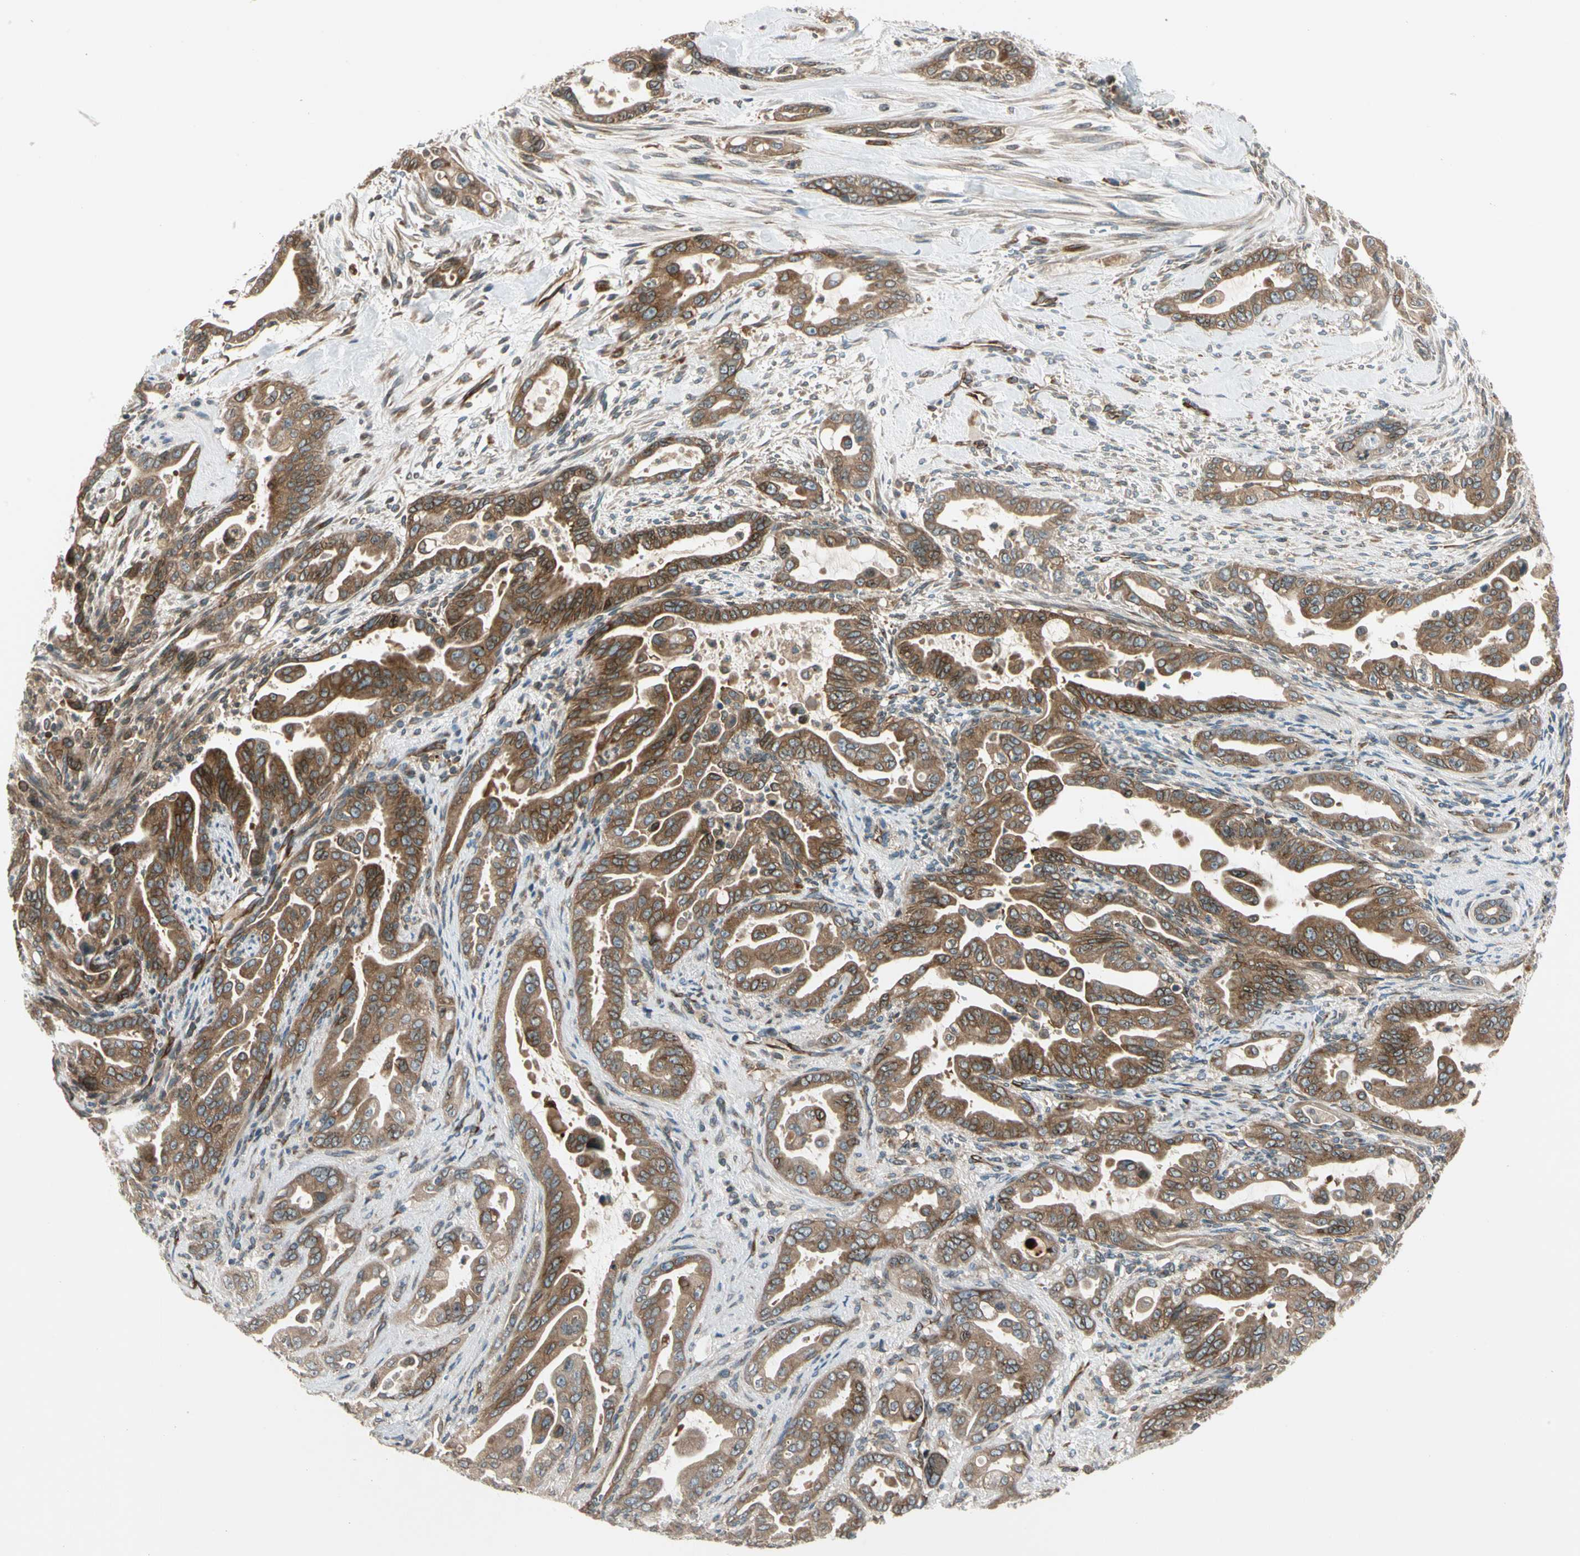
{"staining": {"intensity": "moderate", "quantity": ">75%", "location": "cytoplasmic/membranous"}, "tissue": "pancreatic cancer", "cell_type": "Tumor cells", "image_type": "cancer", "snomed": [{"axis": "morphology", "description": "Adenocarcinoma, NOS"}, {"axis": "topography", "description": "Pancreas"}], "caption": "A photomicrograph of human pancreatic cancer (adenocarcinoma) stained for a protein exhibits moderate cytoplasmic/membranous brown staining in tumor cells. (Brightfield microscopy of DAB IHC at high magnification).", "gene": "TRIO", "patient": {"sex": "male", "age": 70}}